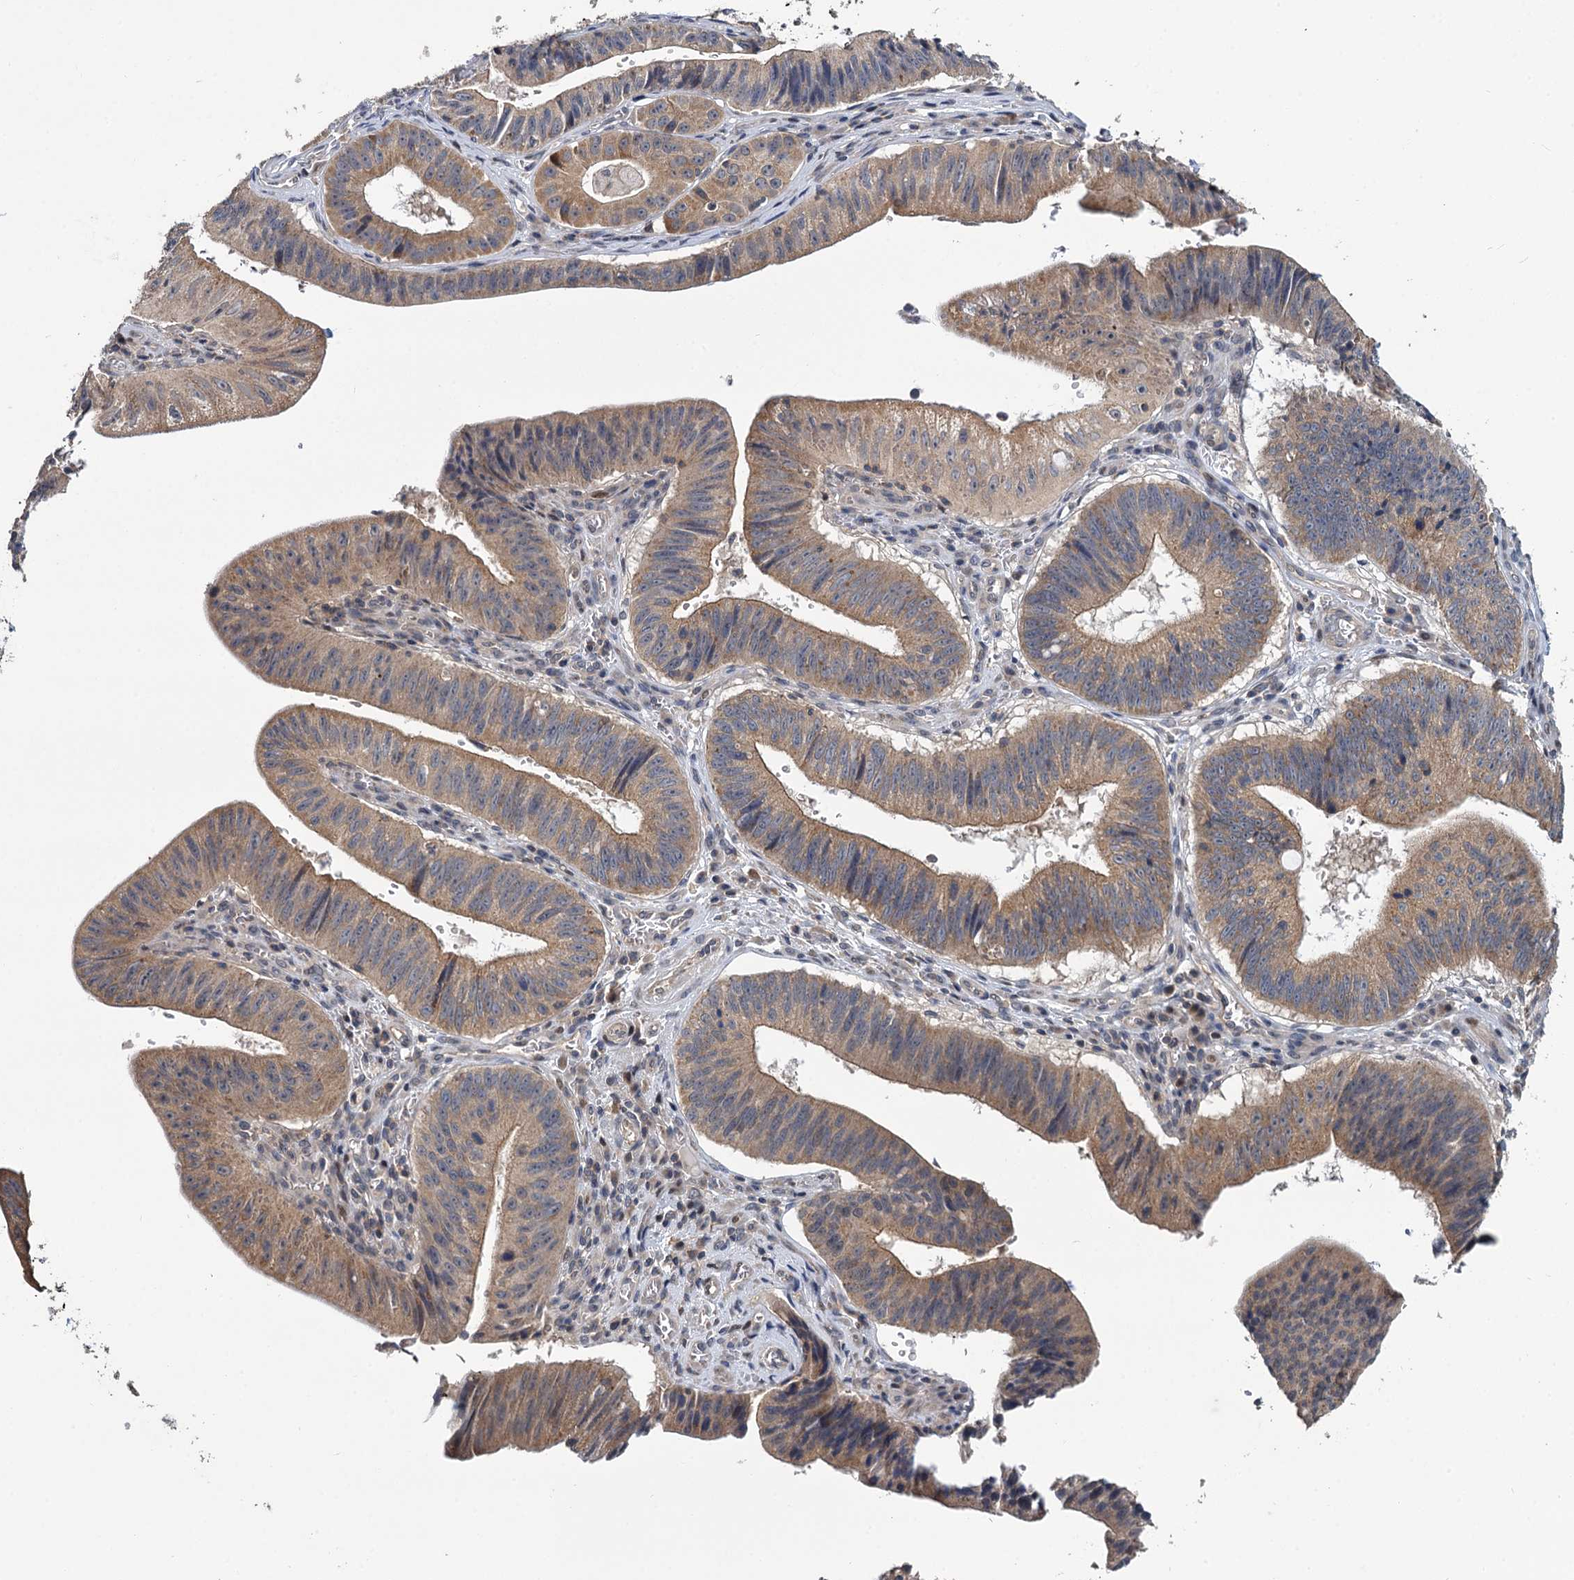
{"staining": {"intensity": "moderate", "quantity": ">75%", "location": "cytoplasmic/membranous"}, "tissue": "stomach cancer", "cell_type": "Tumor cells", "image_type": "cancer", "snomed": [{"axis": "morphology", "description": "Adenocarcinoma, NOS"}, {"axis": "topography", "description": "Stomach"}], "caption": "Stomach adenocarcinoma tissue demonstrates moderate cytoplasmic/membranous positivity in approximately >75% of tumor cells, visualized by immunohistochemistry.", "gene": "TMEM39A", "patient": {"sex": "male", "age": 59}}